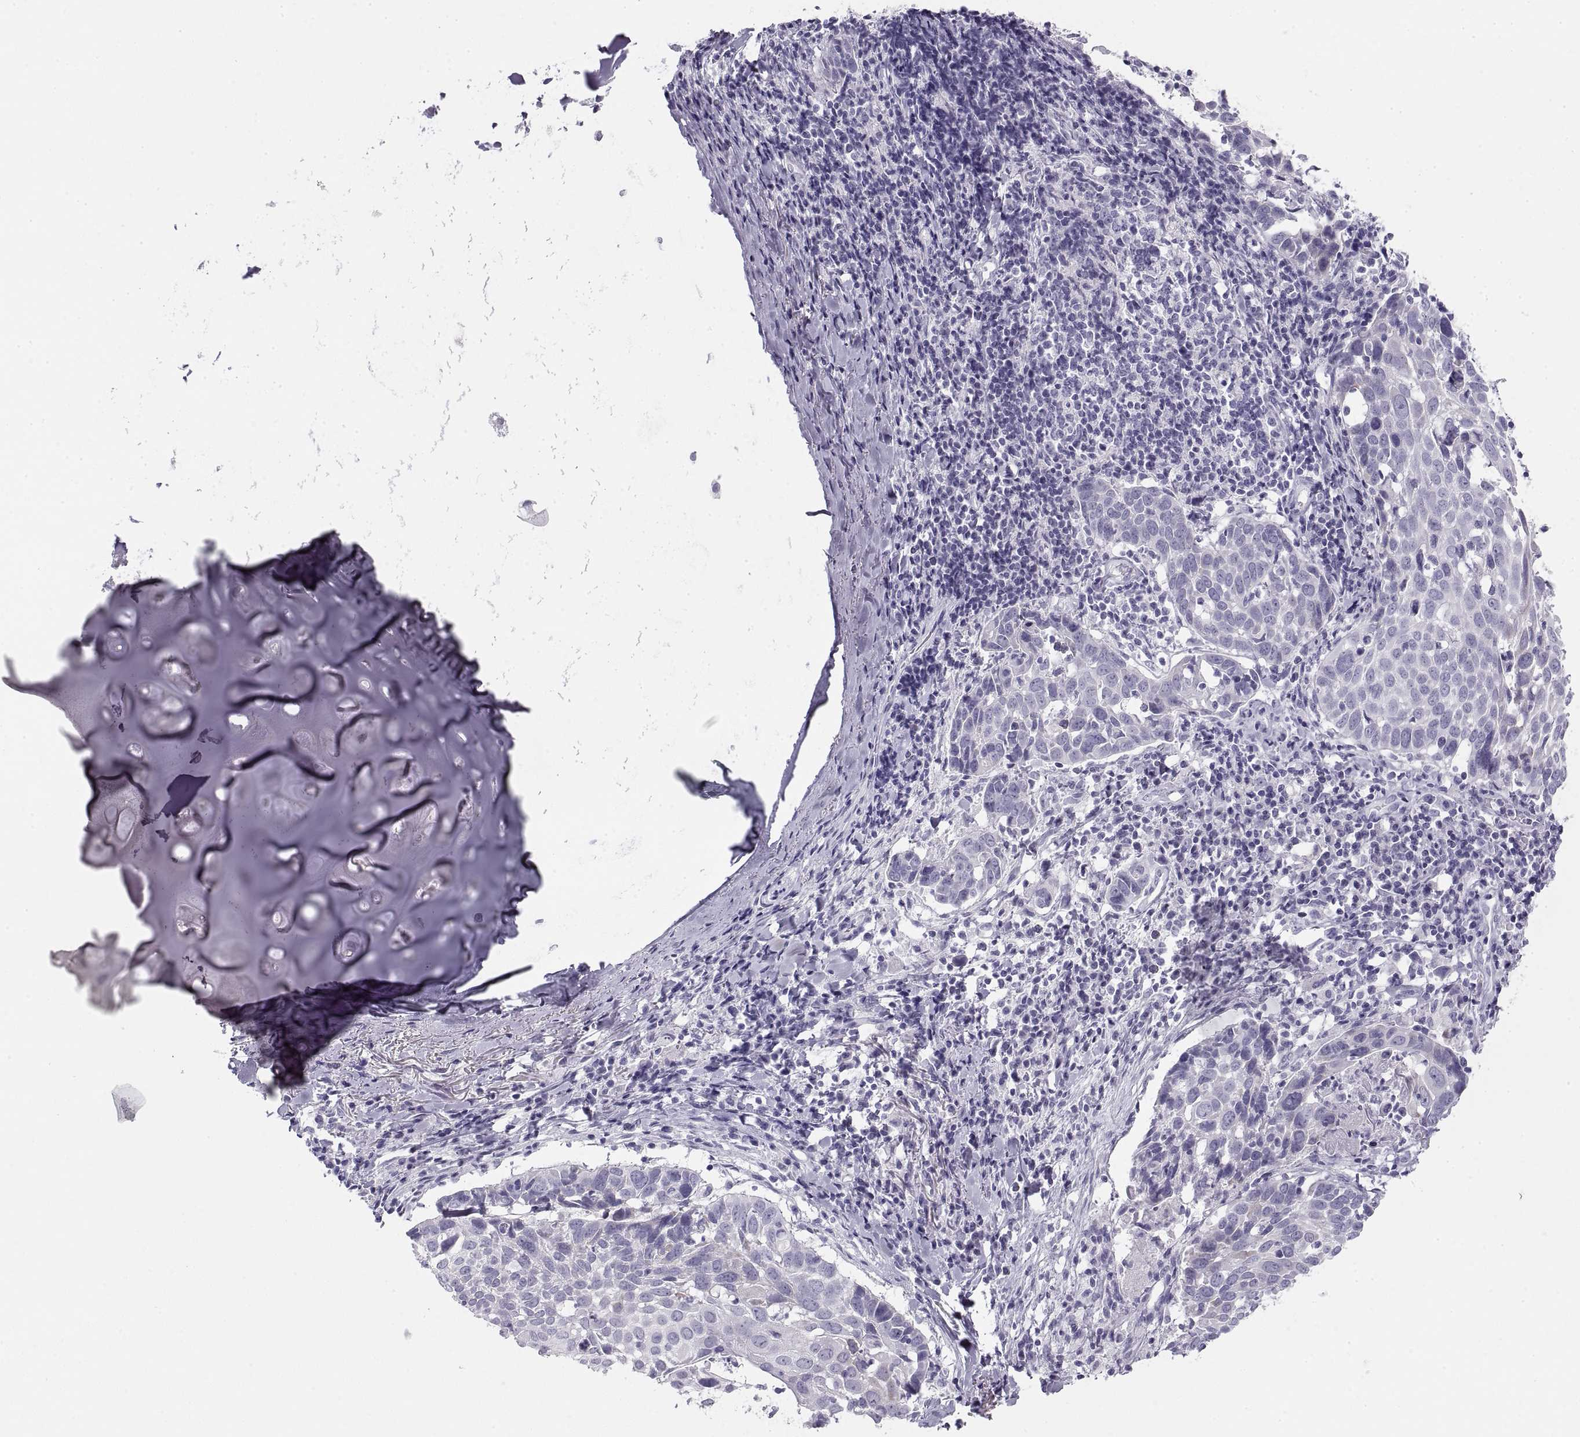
{"staining": {"intensity": "negative", "quantity": "none", "location": "none"}, "tissue": "lung cancer", "cell_type": "Tumor cells", "image_type": "cancer", "snomed": [{"axis": "morphology", "description": "Squamous cell carcinoma, NOS"}, {"axis": "topography", "description": "Lung"}], "caption": "This is an IHC micrograph of lung cancer. There is no expression in tumor cells.", "gene": "SEMG1", "patient": {"sex": "male", "age": 57}}